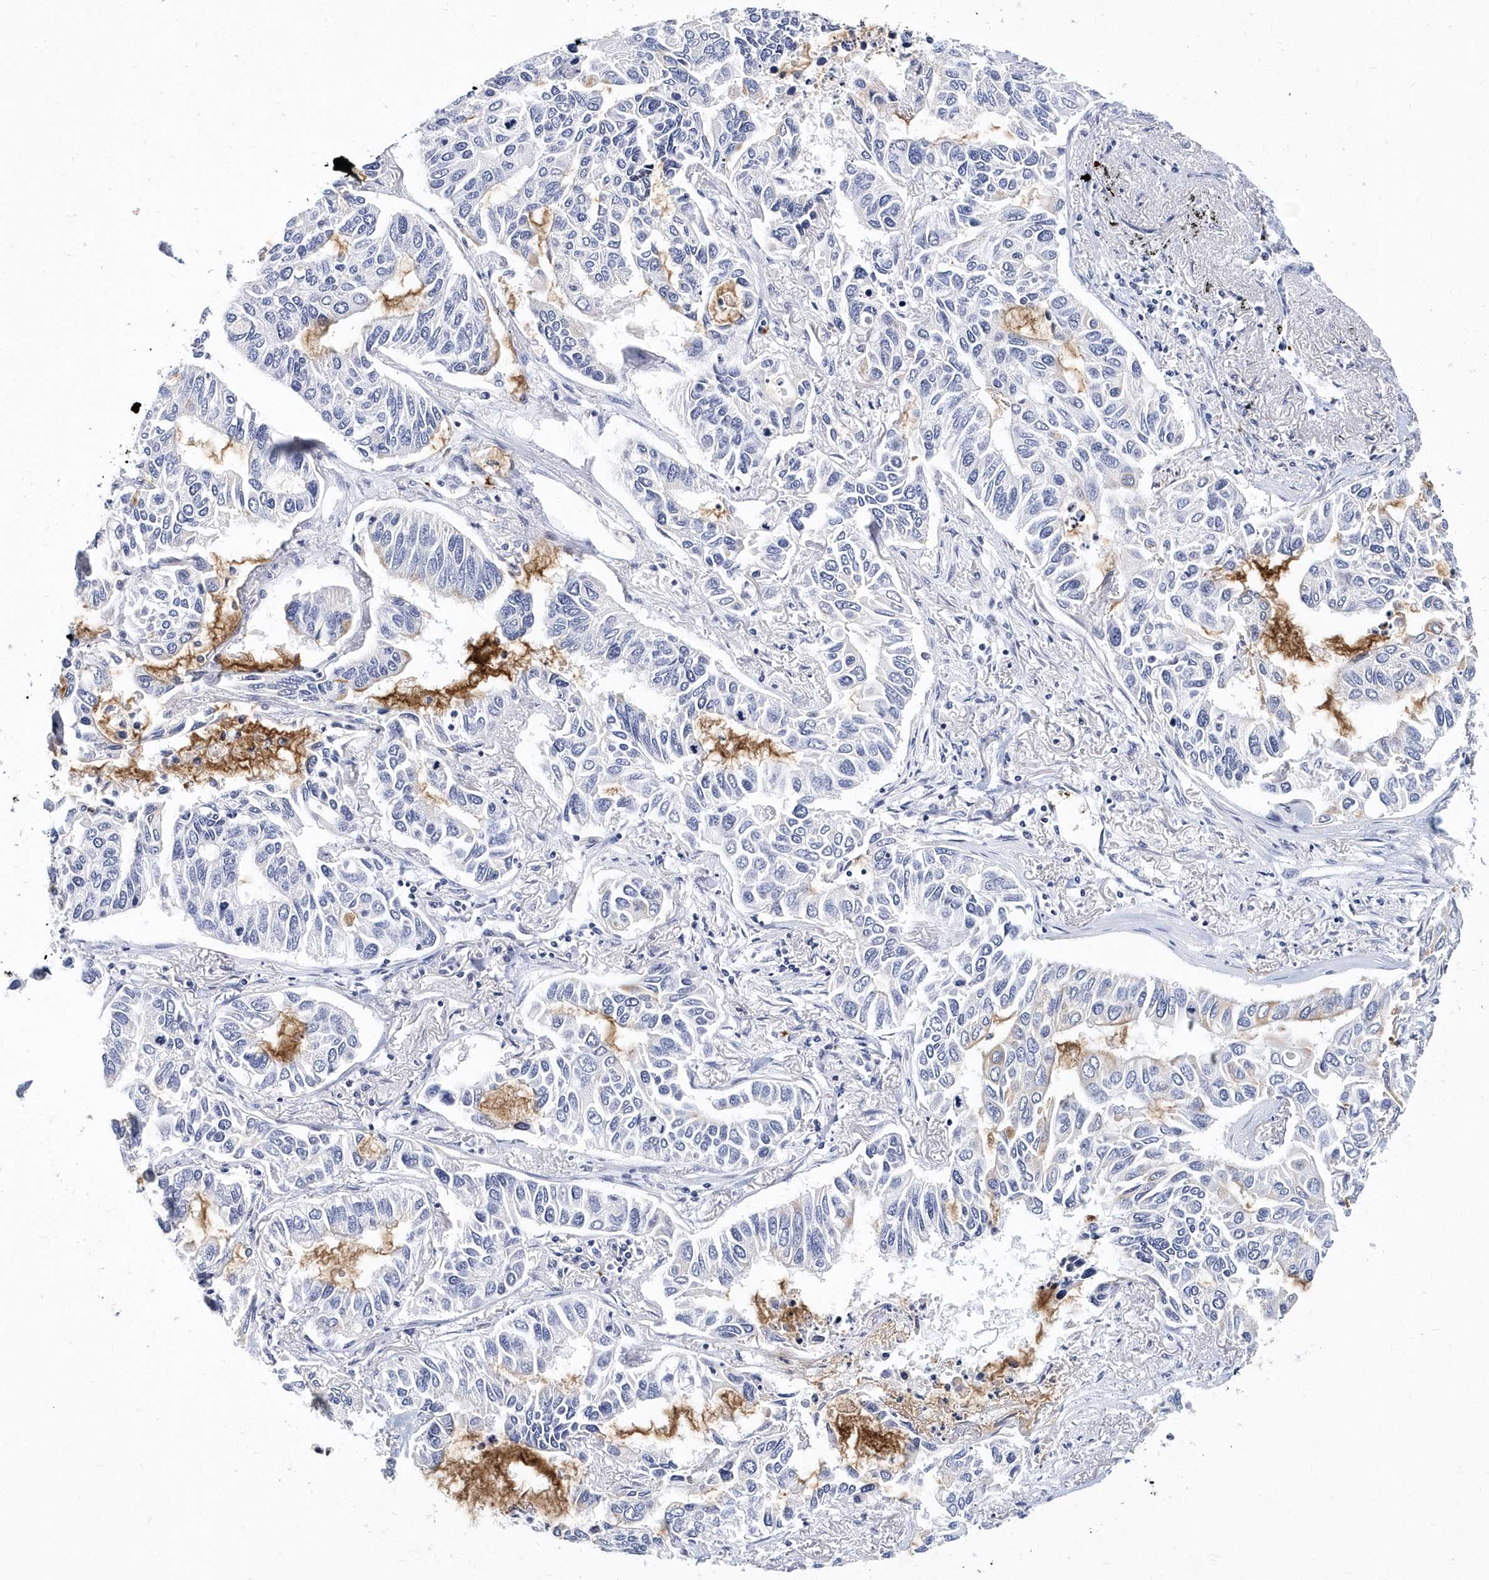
{"staining": {"intensity": "negative", "quantity": "none", "location": "none"}, "tissue": "lung cancer", "cell_type": "Tumor cells", "image_type": "cancer", "snomed": [{"axis": "morphology", "description": "Adenocarcinoma, NOS"}, {"axis": "topography", "description": "Lung"}], "caption": "The histopathology image shows no significant expression in tumor cells of lung cancer (adenocarcinoma).", "gene": "ITGA2B", "patient": {"sex": "male", "age": 64}}